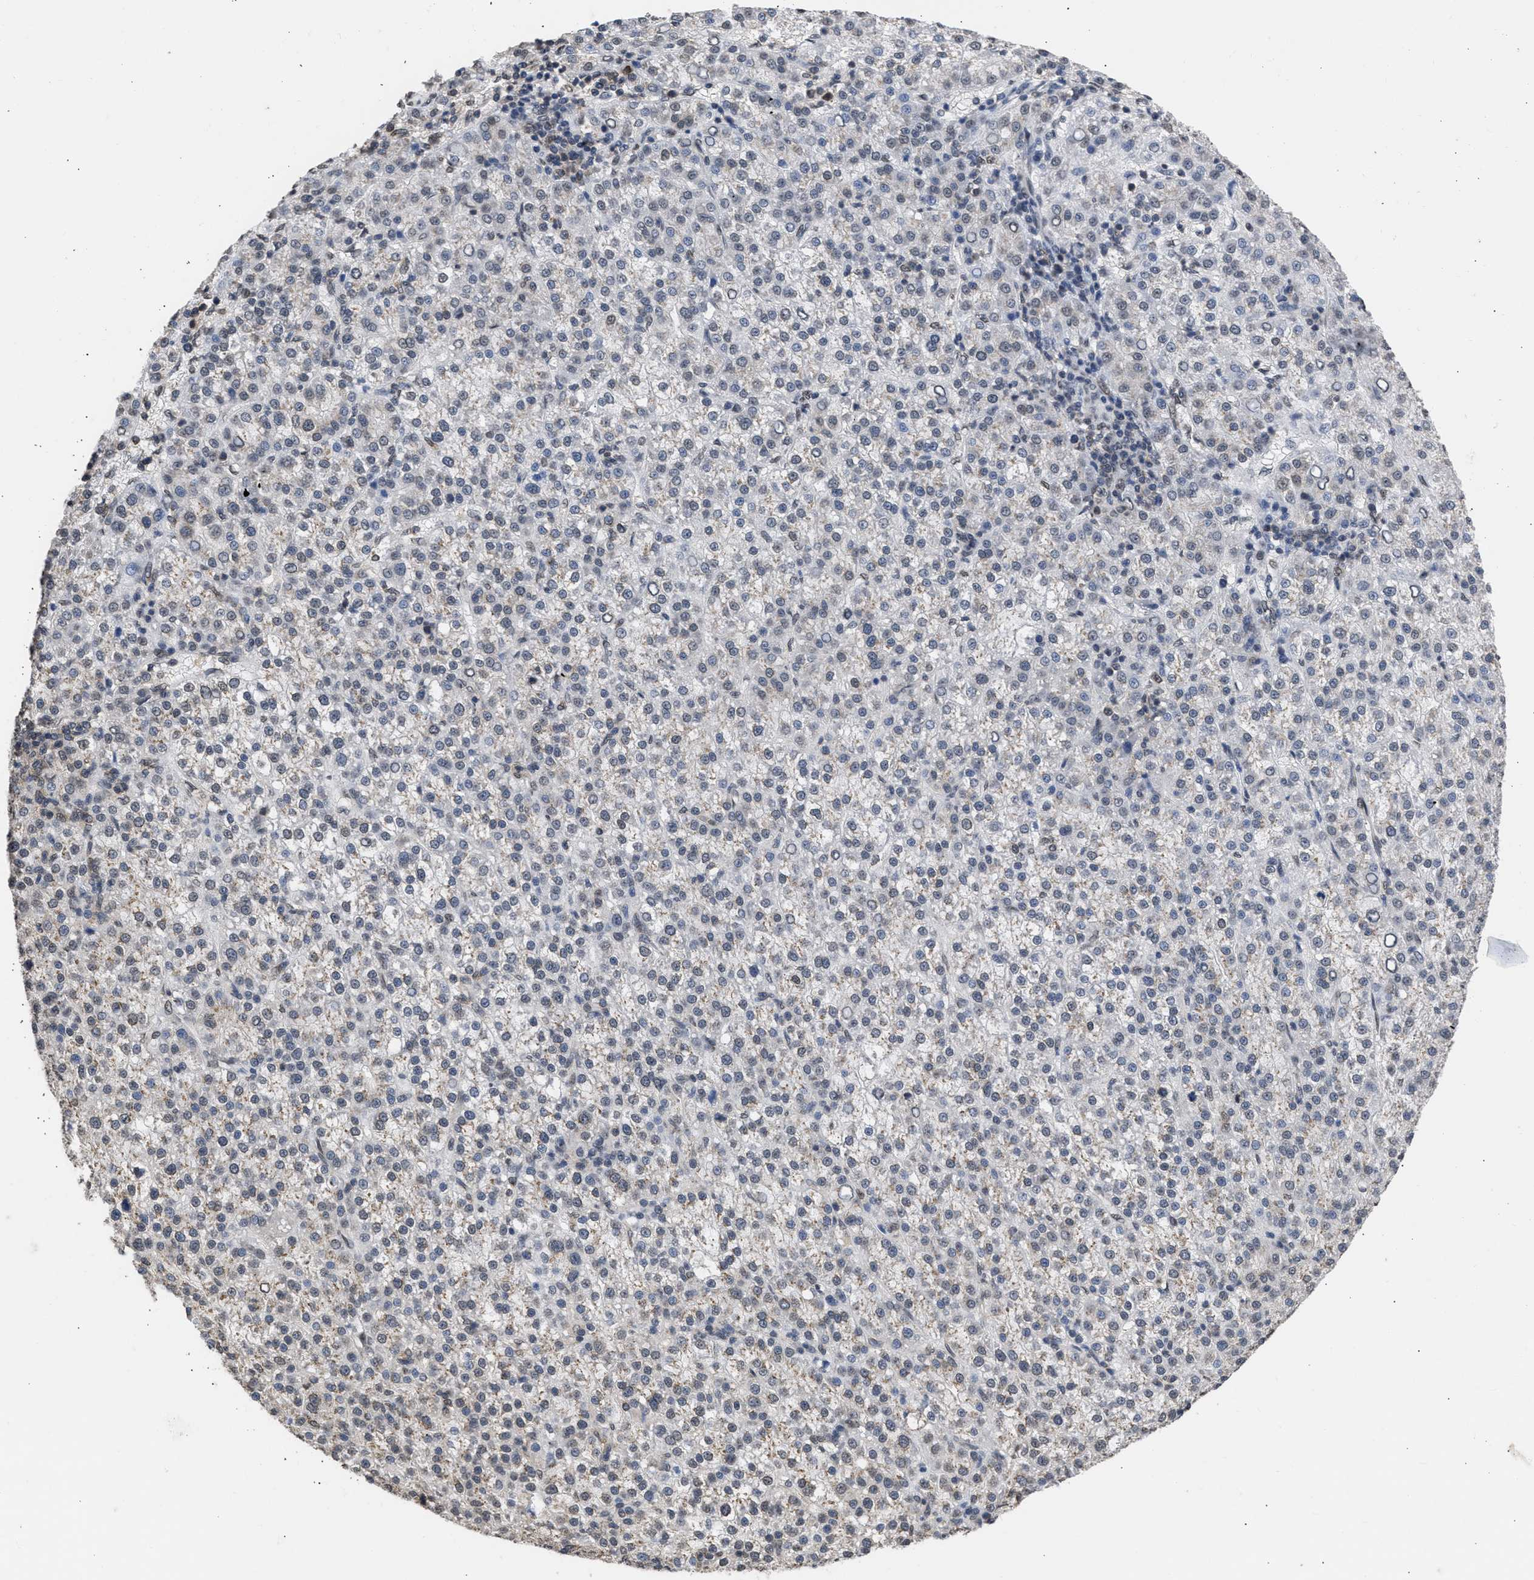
{"staining": {"intensity": "negative", "quantity": "none", "location": "none"}, "tissue": "liver cancer", "cell_type": "Tumor cells", "image_type": "cancer", "snomed": [{"axis": "morphology", "description": "Carcinoma, Hepatocellular, NOS"}, {"axis": "topography", "description": "Liver"}], "caption": "Liver cancer (hepatocellular carcinoma) was stained to show a protein in brown. There is no significant positivity in tumor cells. (Stains: DAB immunohistochemistry with hematoxylin counter stain, Microscopy: brightfield microscopy at high magnification).", "gene": "NUP35", "patient": {"sex": "female", "age": 58}}